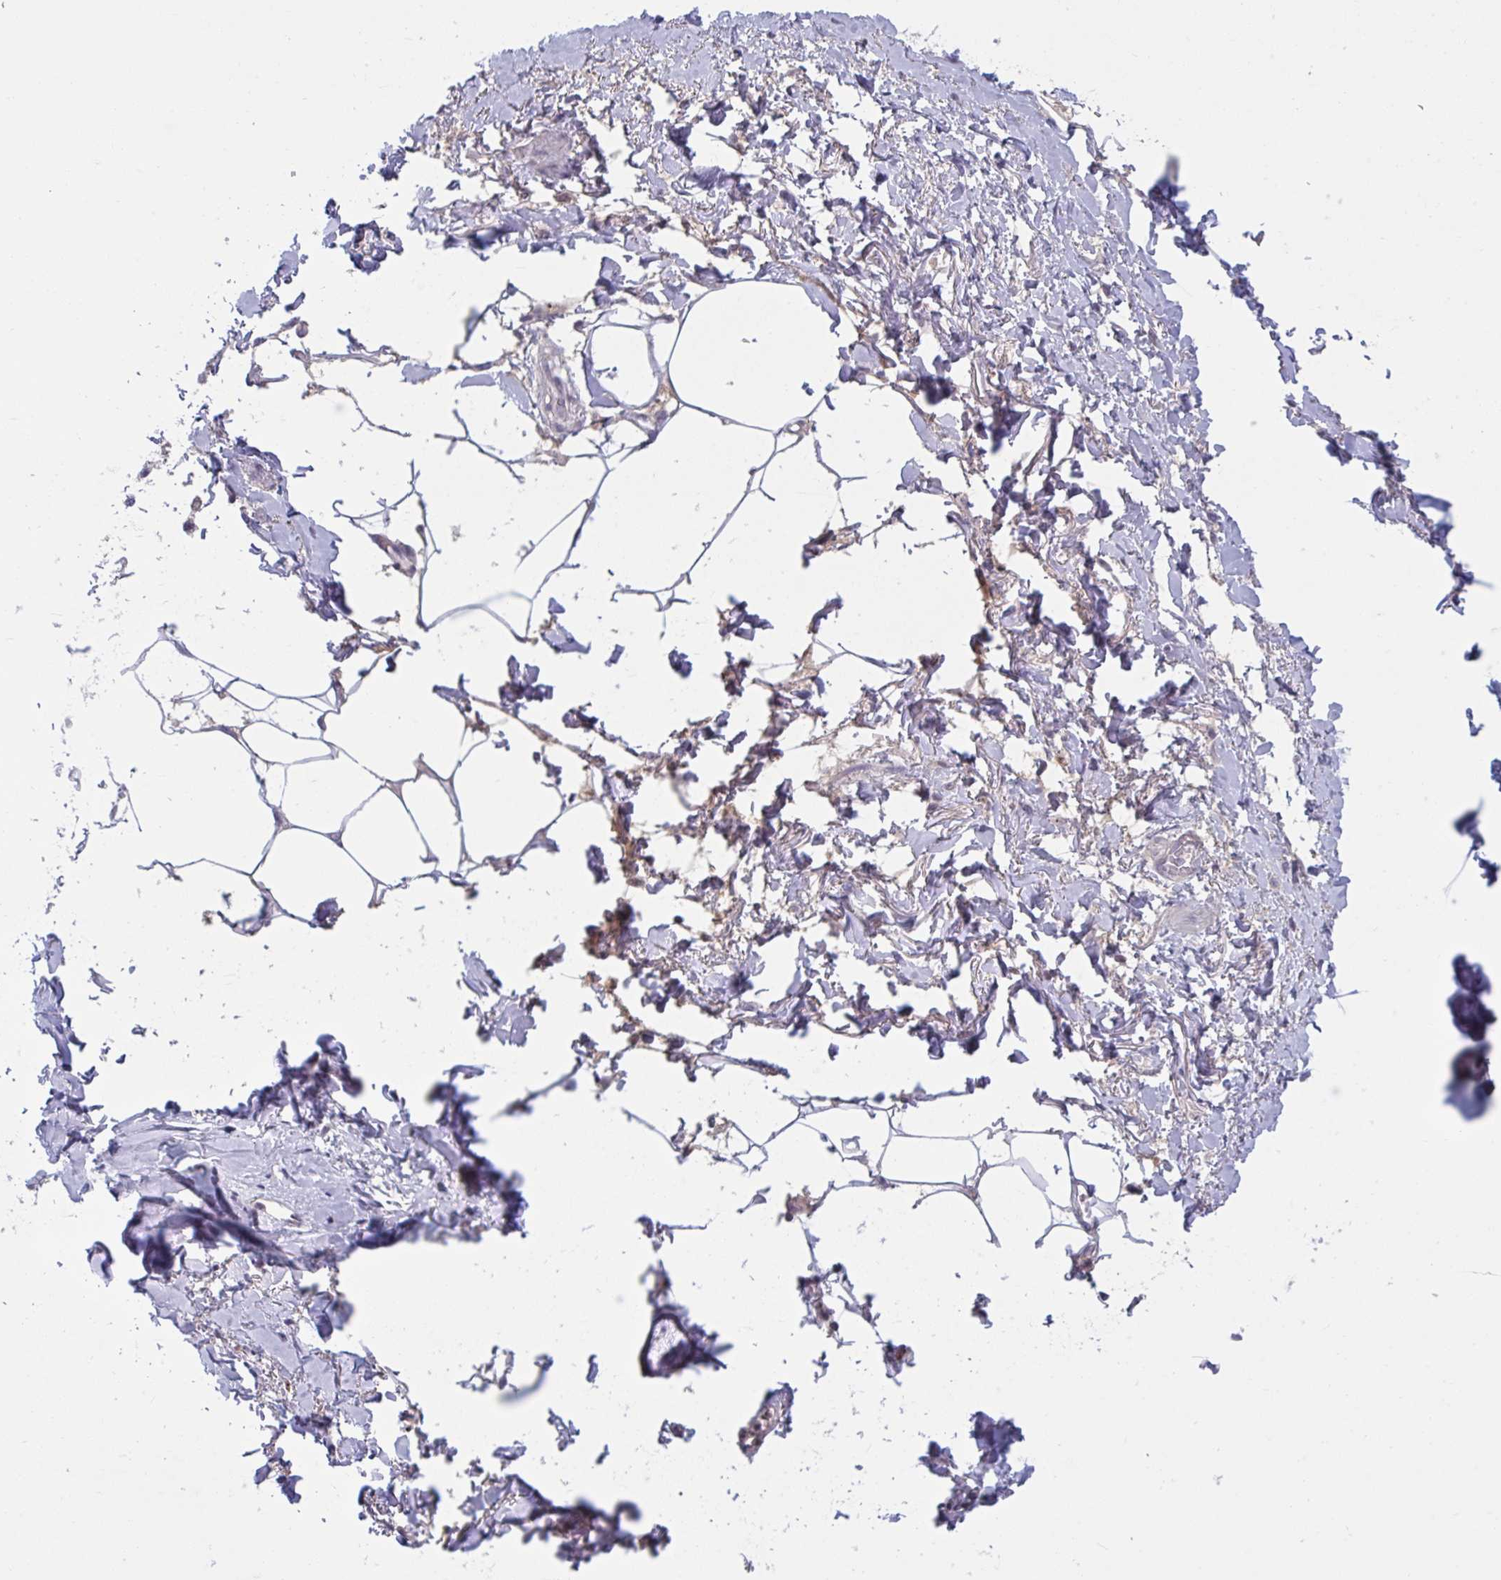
{"staining": {"intensity": "negative", "quantity": "none", "location": "none"}, "tissue": "adipose tissue", "cell_type": "Adipocytes", "image_type": "normal", "snomed": [{"axis": "morphology", "description": "Normal tissue, NOS"}, {"axis": "topography", "description": "Vagina"}, {"axis": "topography", "description": "Peripheral nerve tissue"}], "caption": "This histopathology image is of normal adipose tissue stained with immunohistochemistry to label a protein in brown with the nuclei are counter-stained blue. There is no staining in adipocytes. (DAB IHC, high magnification).", "gene": "TTC7B", "patient": {"sex": "female", "age": 71}}